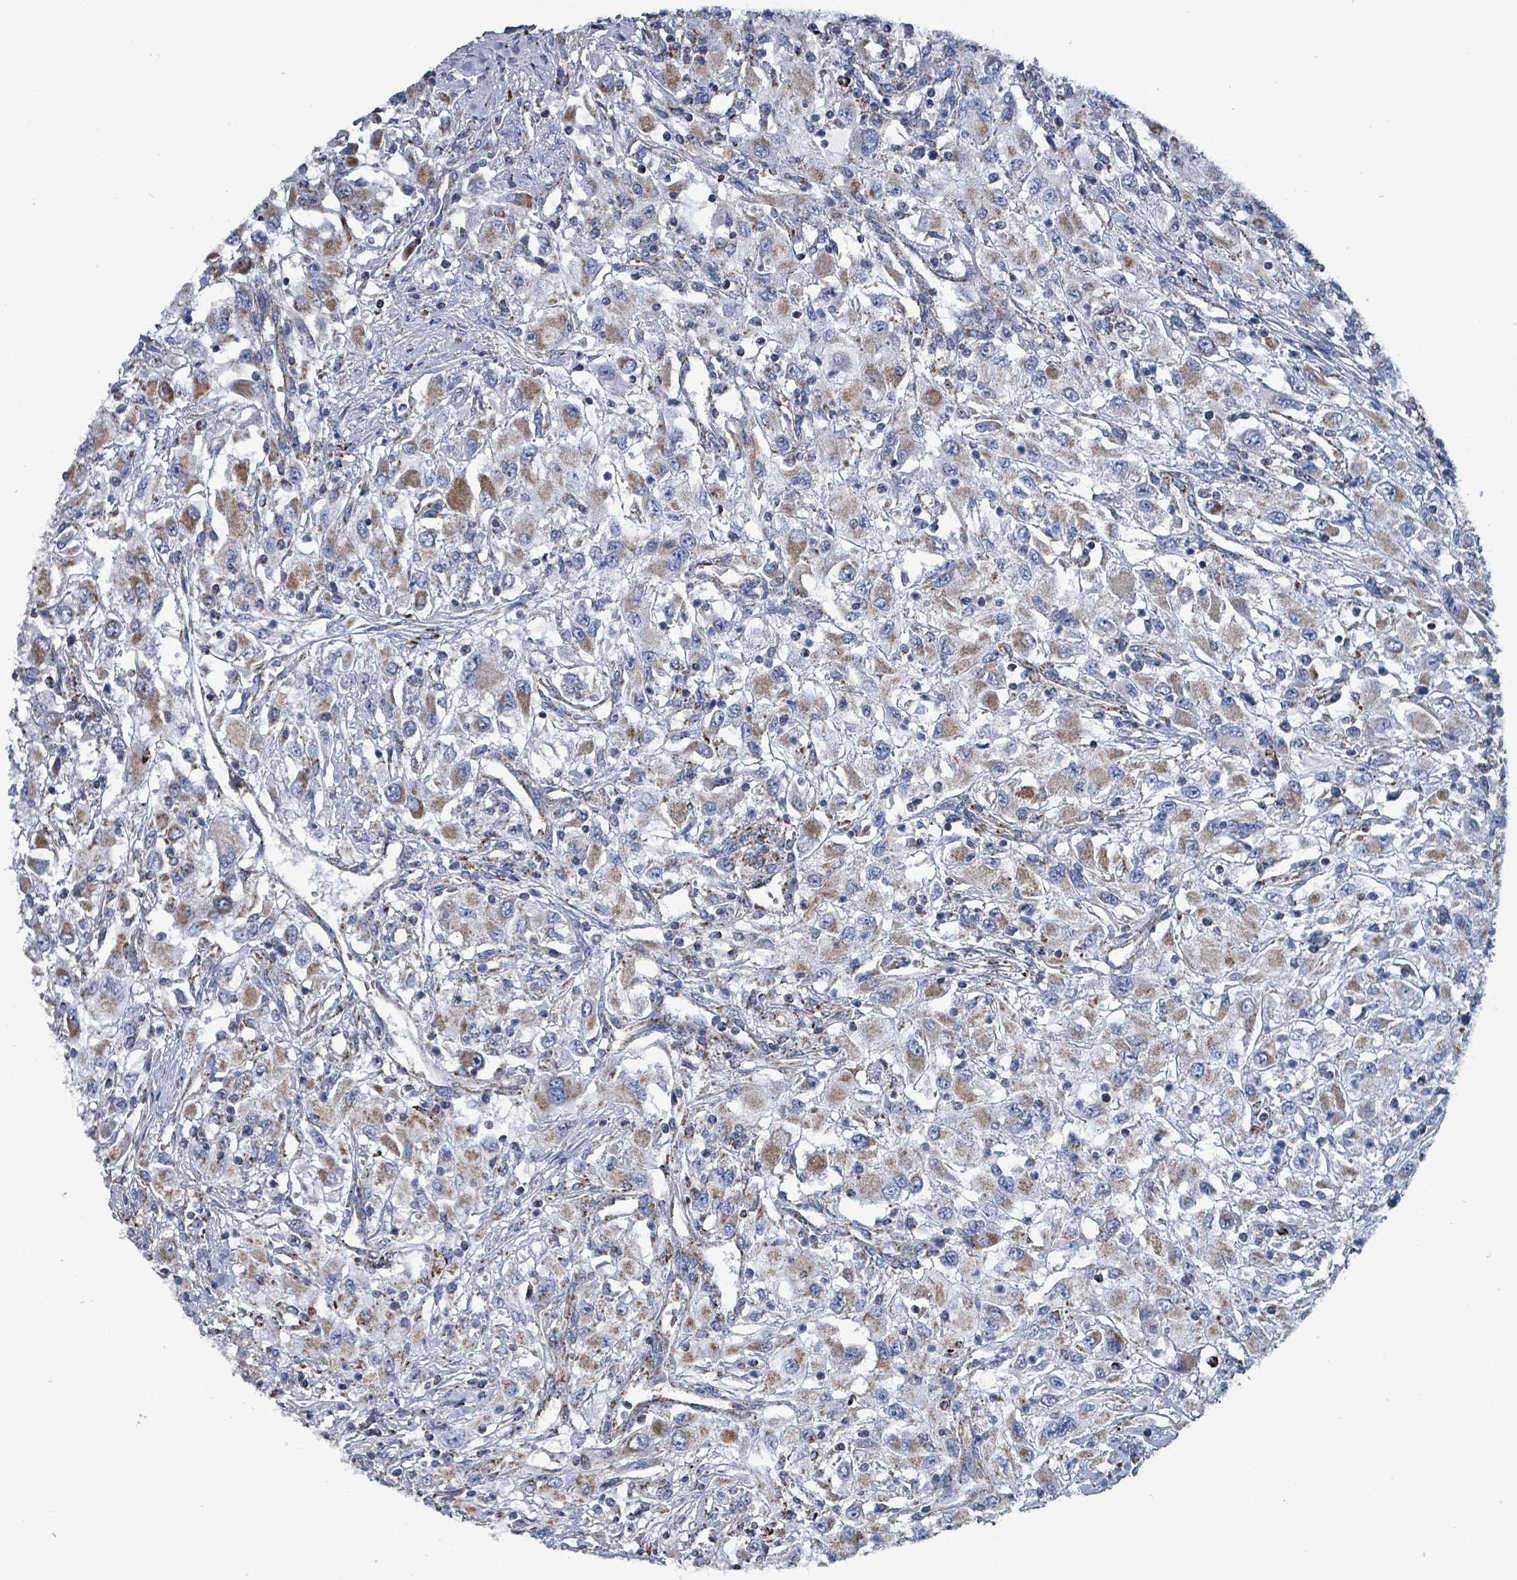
{"staining": {"intensity": "moderate", "quantity": ">75%", "location": "cytoplasmic/membranous"}, "tissue": "renal cancer", "cell_type": "Tumor cells", "image_type": "cancer", "snomed": [{"axis": "morphology", "description": "Adenocarcinoma, NOS"}, {"axis": "topography", "description": "Kidney"}], "caption": "Tumor cells demonstrate moderate cytoplasmic/membranous staining in approximately >75% of cells in renal adenocarcinoma.", "gene": "IDH3B", "patient": {"sex": "female", "age": 67}}